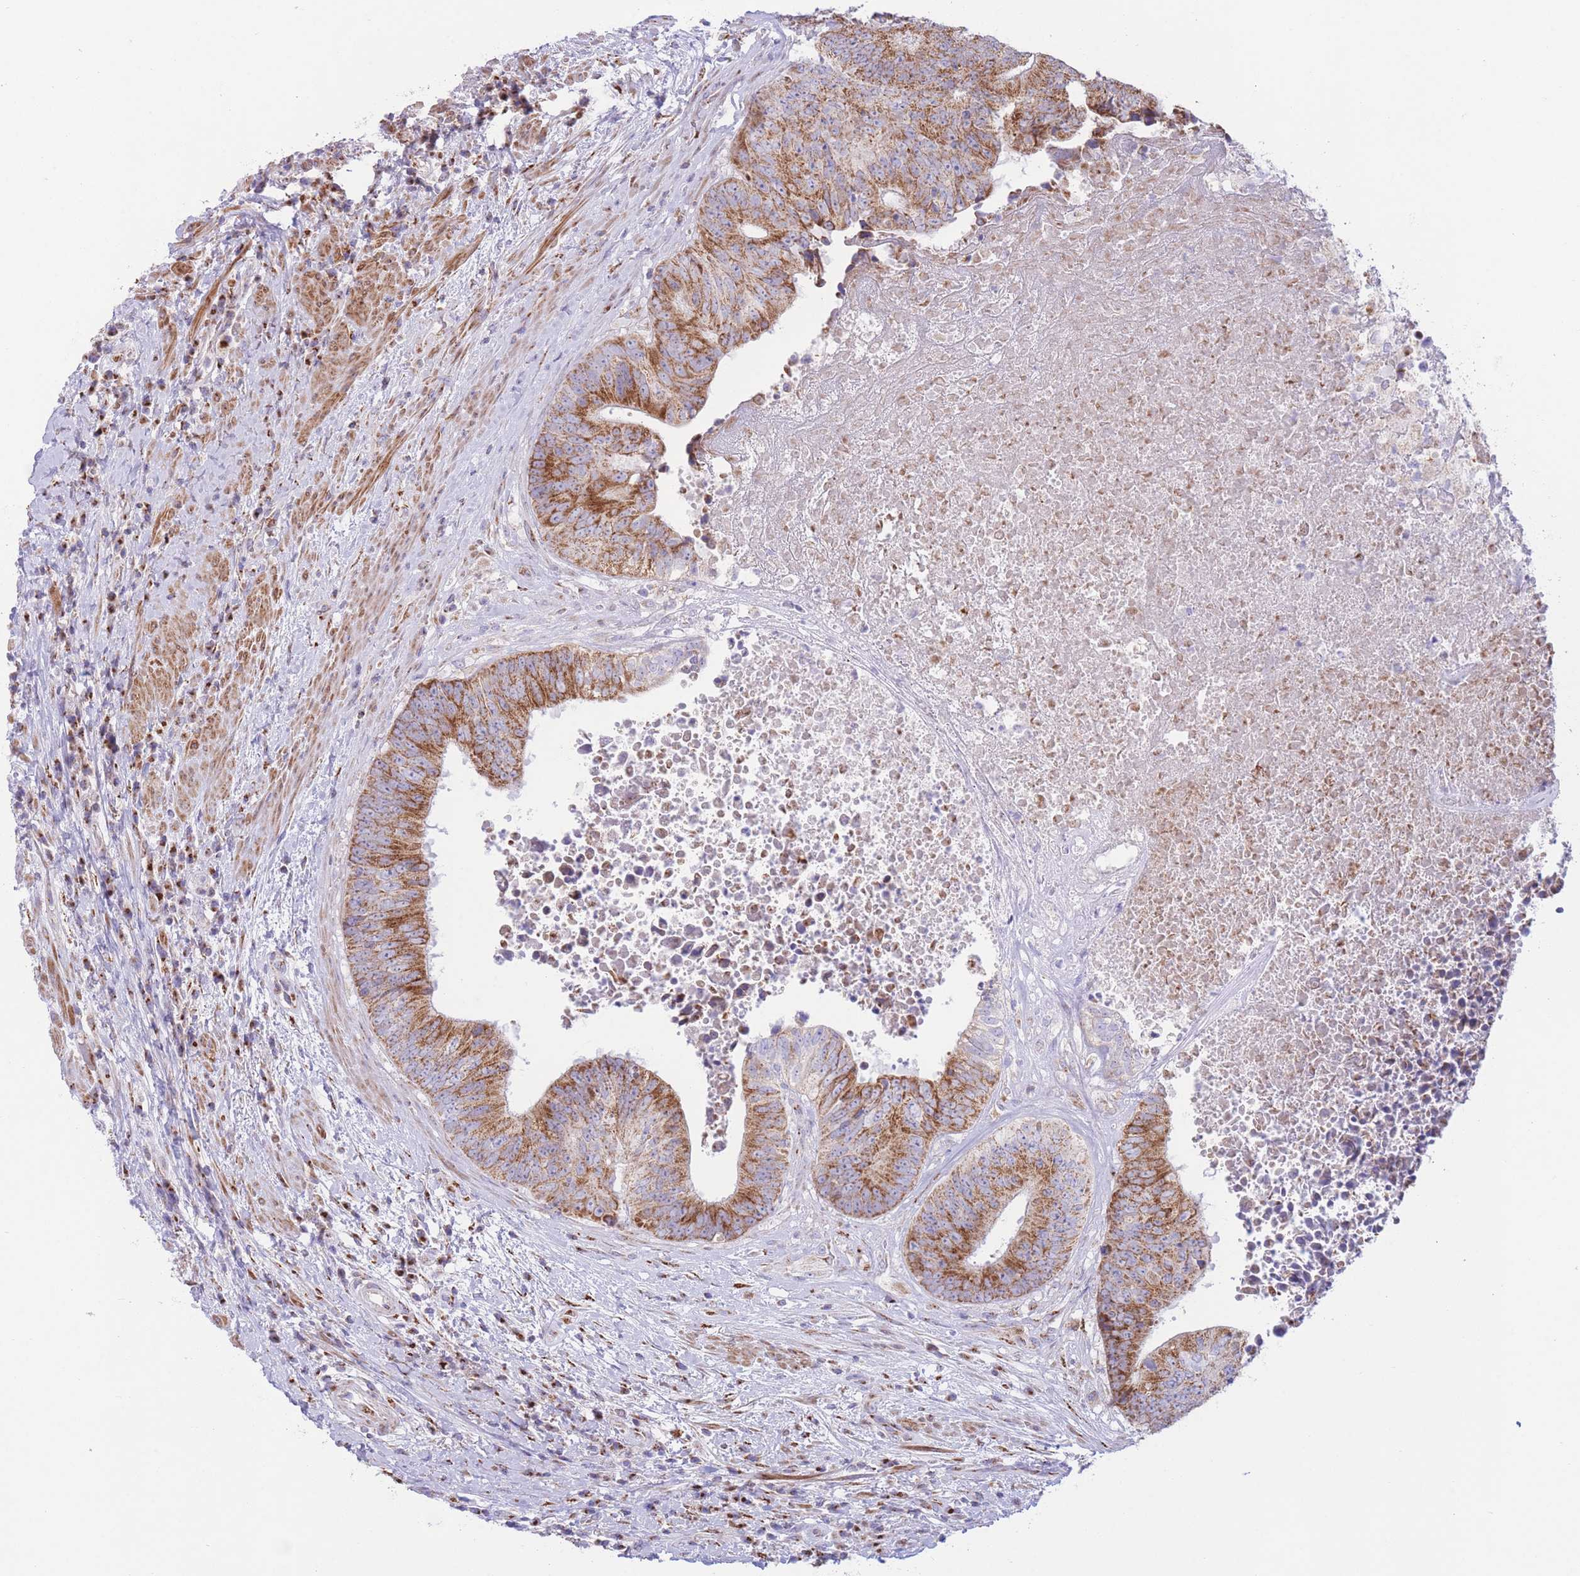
{"staining": {"intensity": "strong", "quantity": ">75%", "location": "cytoplasmic/membranous"}, "tissue": "colorectal cancer", "cell_type": "Tumor cells", "image_type": "cancer", "snomed": [{"axis": "morphology", "description": "Adenocarcinoma, NOS"}, {"axis": "topography", "description": "Rectum"}], "caption": "This is an image of IHC staining of adenocarcinoma (colorectal), which shows strong positivity in the cytoplasmic/membranous of tumor cells.", "gene": "MPND", "patient": {"sex": "male", "age": 72}}